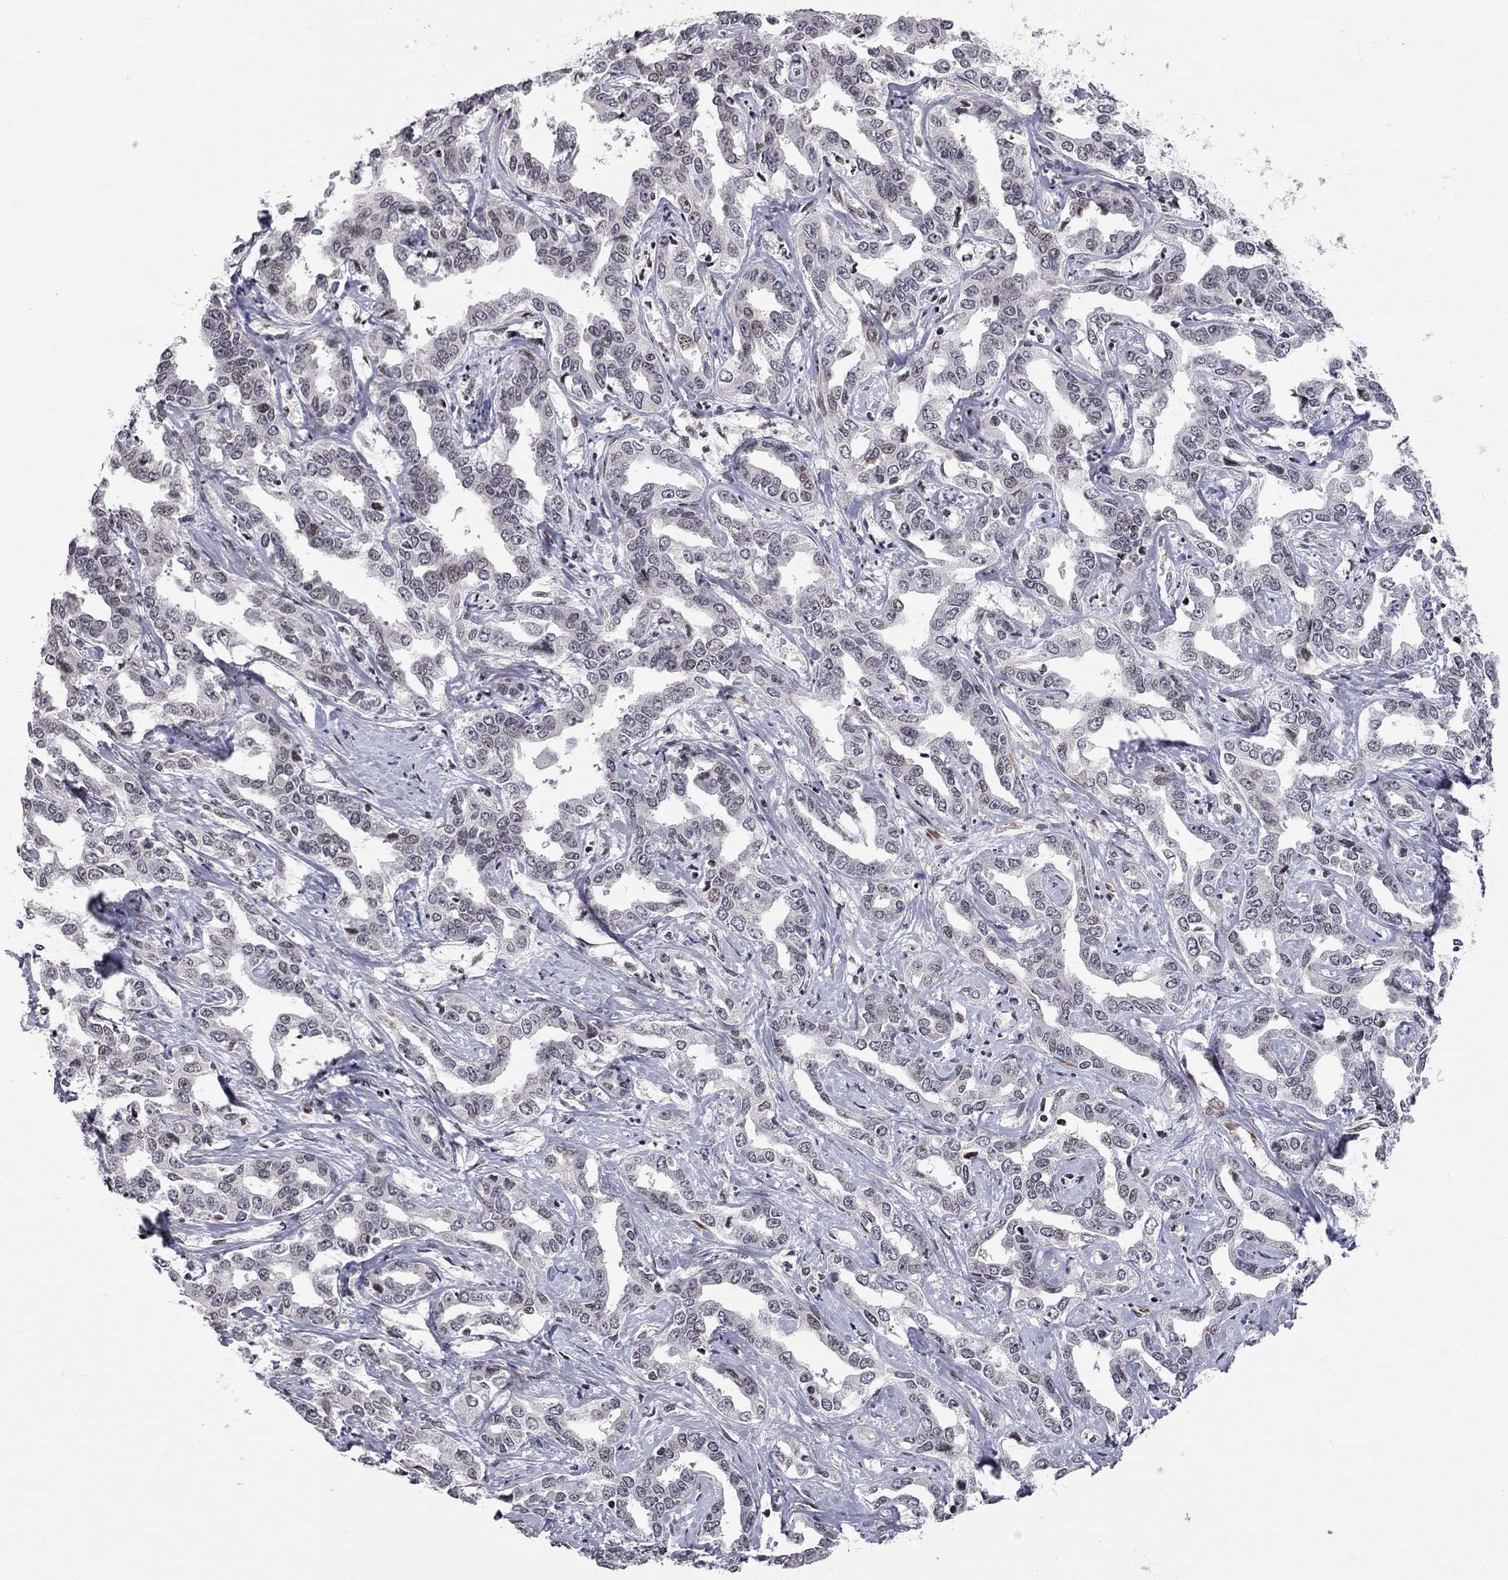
{"staining": {"intensity": "negative", "quantity": "none", "location": "none"}, "tissue": "liver cancer", "cell_type": "Tumor cells", "image_type": "cancer", "snomed": [{"axis": "morphology", "description": "Cholangiocarcinoma"}, {"axis": "topography", "description": "Liver"}], "caption": "A micrograph of cholangiocarcinoma (liver) stained for a protein demonstrates no brown staining in tumor cells.", "gene": "MTNR1B", "patient": {"sex": "male", "age": 59}}